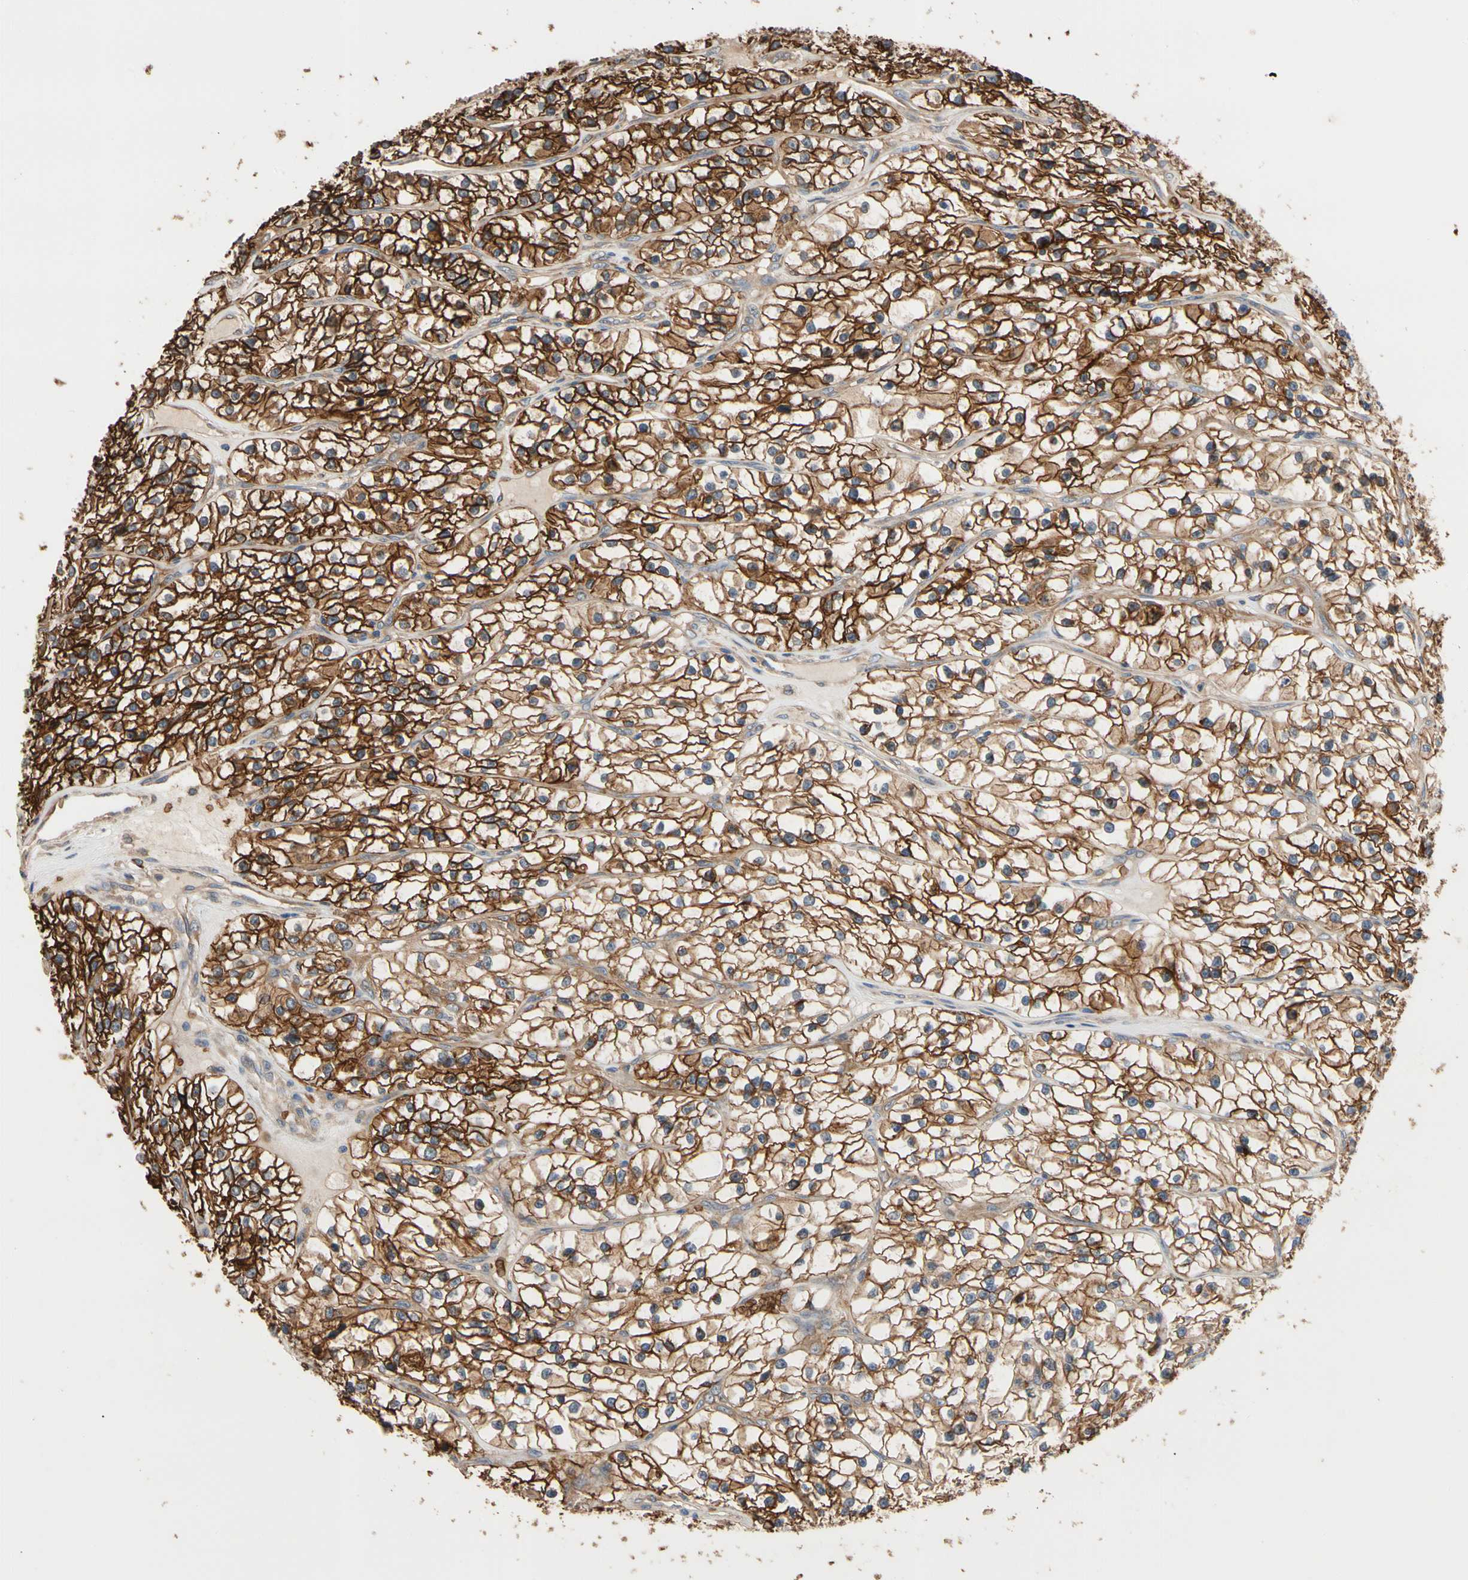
{"staining": {"intensity": "strong", "quantity": ">75%", "location": "cytoplasmic/membranous"}, "tissue": "renal cancer", "cell_type": "Tumor cells", "image_type": "cancer", "snomed": [{"axis": "morphology", "description": "Adenocarcinoma, NOS"}, {"axis": "topography", "description": "Kidney"}], "caption": "Tumor cells reveal strong cytoplasmic/membranous positivity in approximately >75% of cells in adenocarcinoma (renal).", "gene": "RIOK2", "patient": {"sex": "female", "age": 57}}